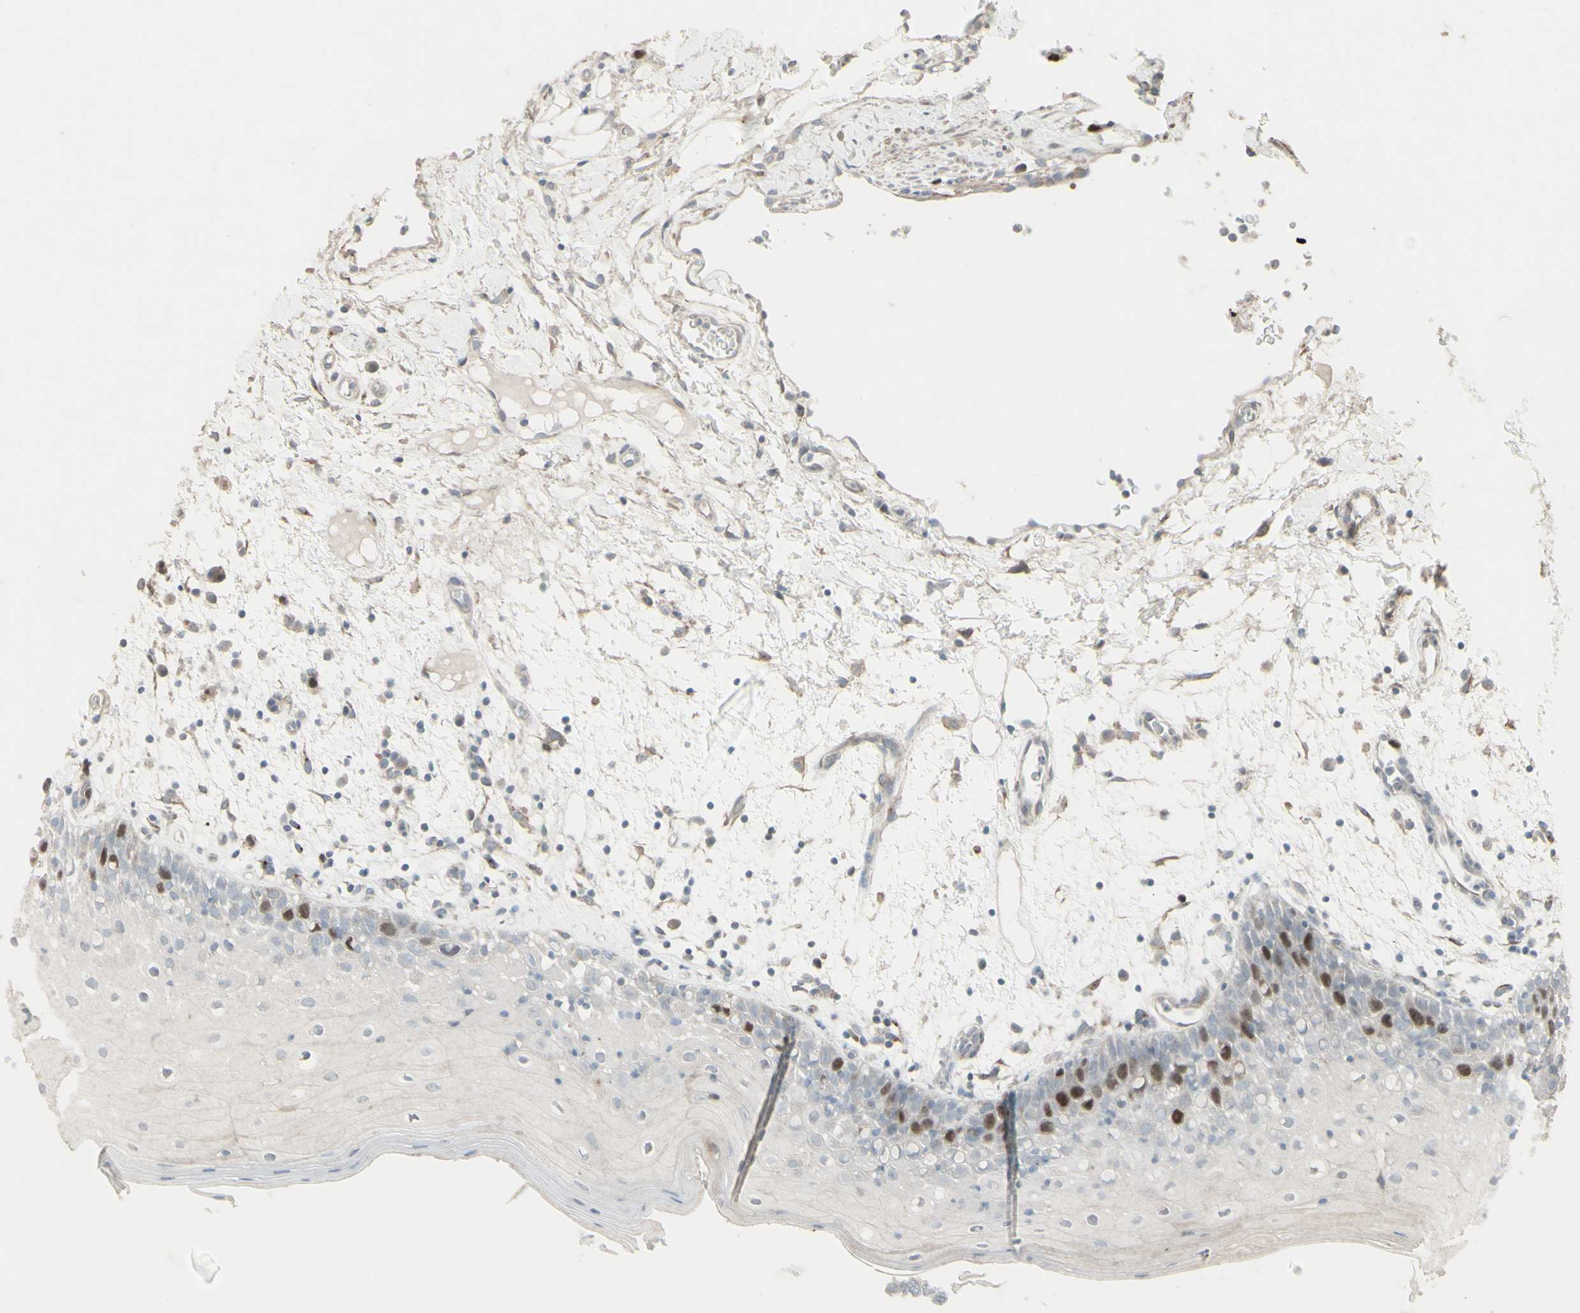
{"staining": {"intensity": "moderate", "quantity": "<25%", "location": "nuclear"}, "tissue": "oral mucosa", "cell_type": "Squamous epithelial cells", "image_type": "normal", "snomed": [{"axis": "morphology", "description": "Normal tissue, NOS"}, {"axis": "morphology", "description": "Squamous cell carcinoma, NOS"}, {"axis": "topography", "description": "Skeletal muscle"}, {"axis": "topography", "description": "Oral tissue"}], "caption": "A high-resolution photomicrograph shows immunohistochemistry (IHC) staining of normal oral mucosa, which shows moderate nuclear staining in approximately <25% of squamous epithelial cells. (Brightfield microscopy of DAB IHC at high magnification).", "gene": "GMNN", "patient": {"sex": "male", "age": 71}}